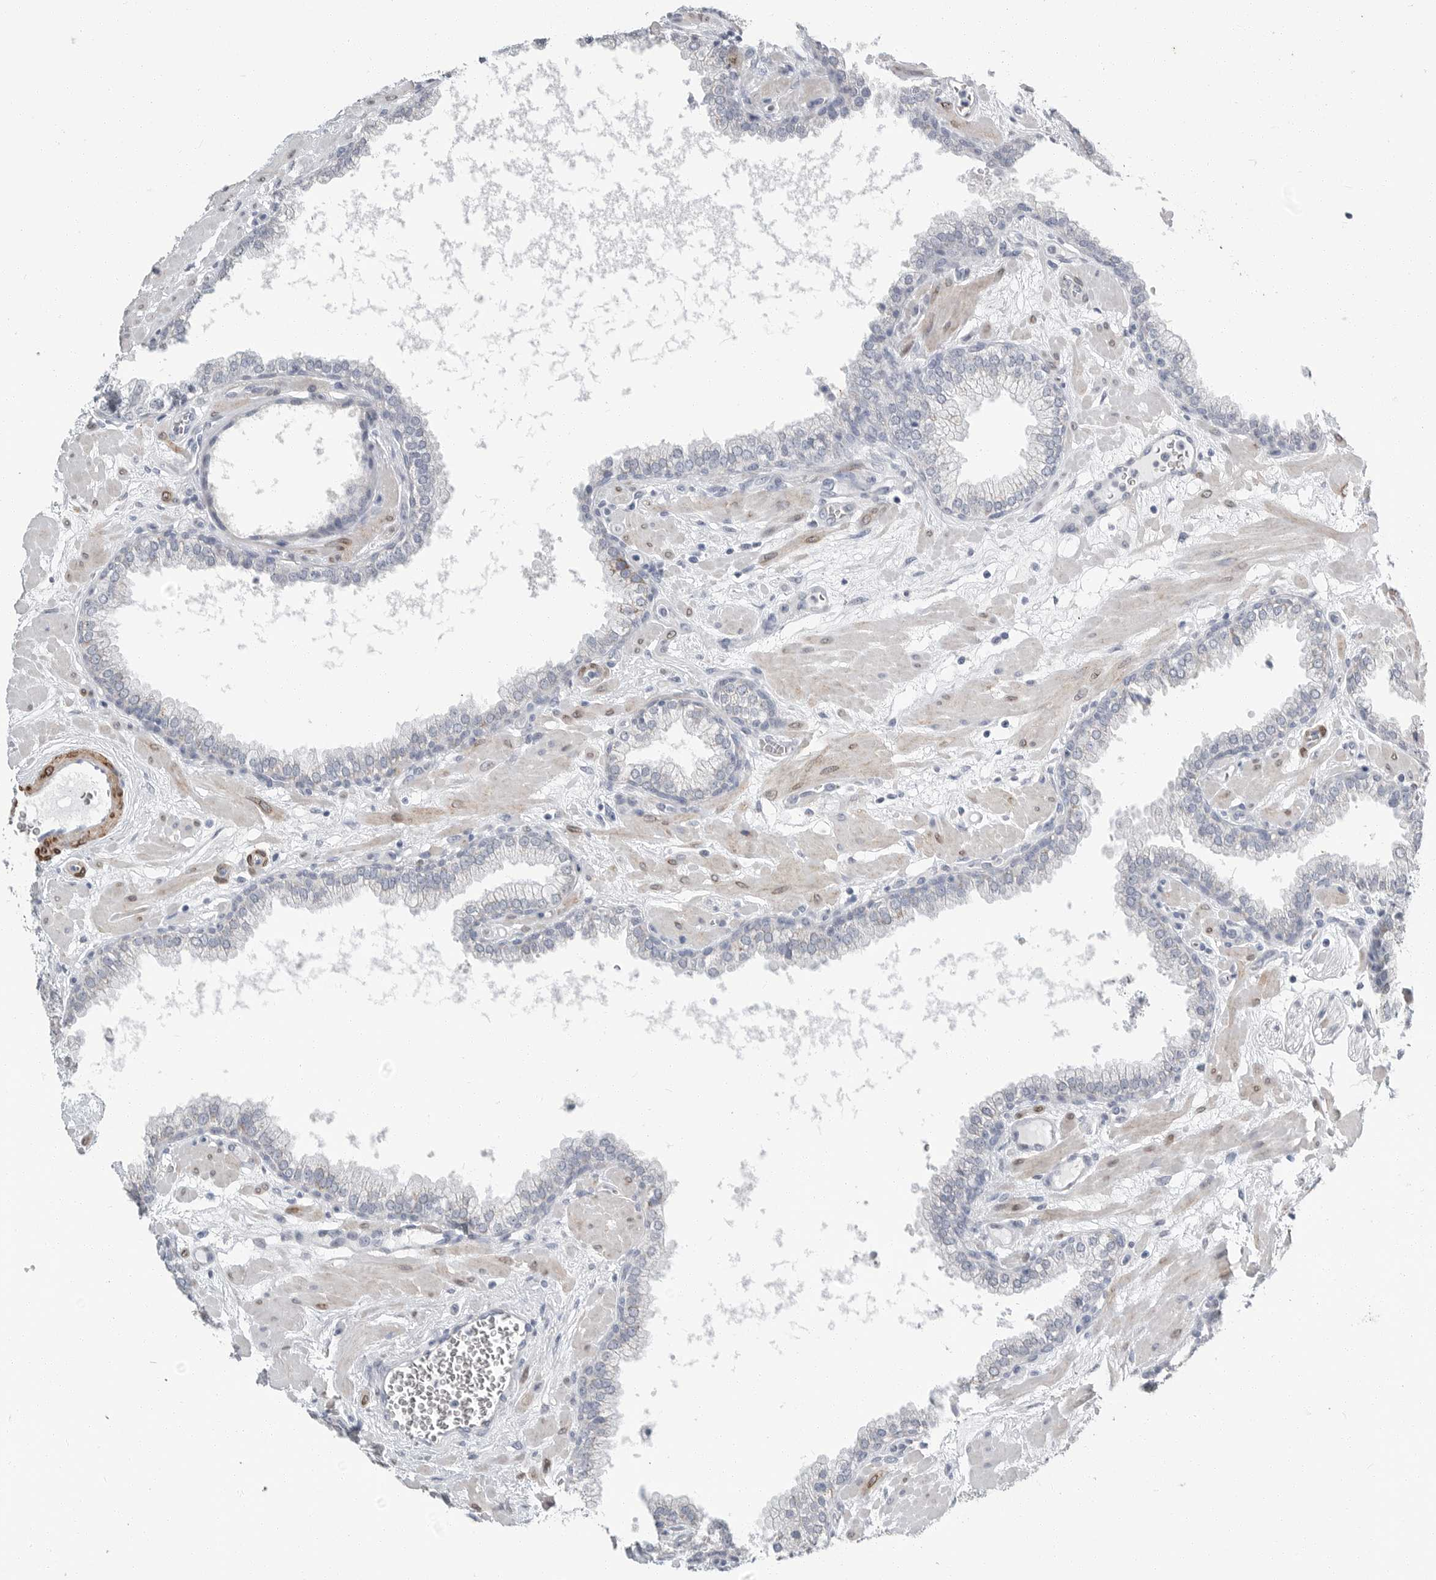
{"staining": {"intensity": "negative", "quantity": "none", "location": "none"}, "tissue": "prostate", "cell_type": "Glandular cells", "image_type": "normal", "snomed": [{"axis": "morphology", "description": "Normal tissue, NOS"}, {"axis": "morphology", "description": "Urothelial carcinoma, Low grade"}, {"axis": "topography", "description": "Urinary bladder"}, {"axis": "topography", "description": "Prostate"}], "caption": "The image shows no significant positivity in glandular cells of prostate.", "gene": "PLN", "patient": {"sex": "male", "age": 60}}